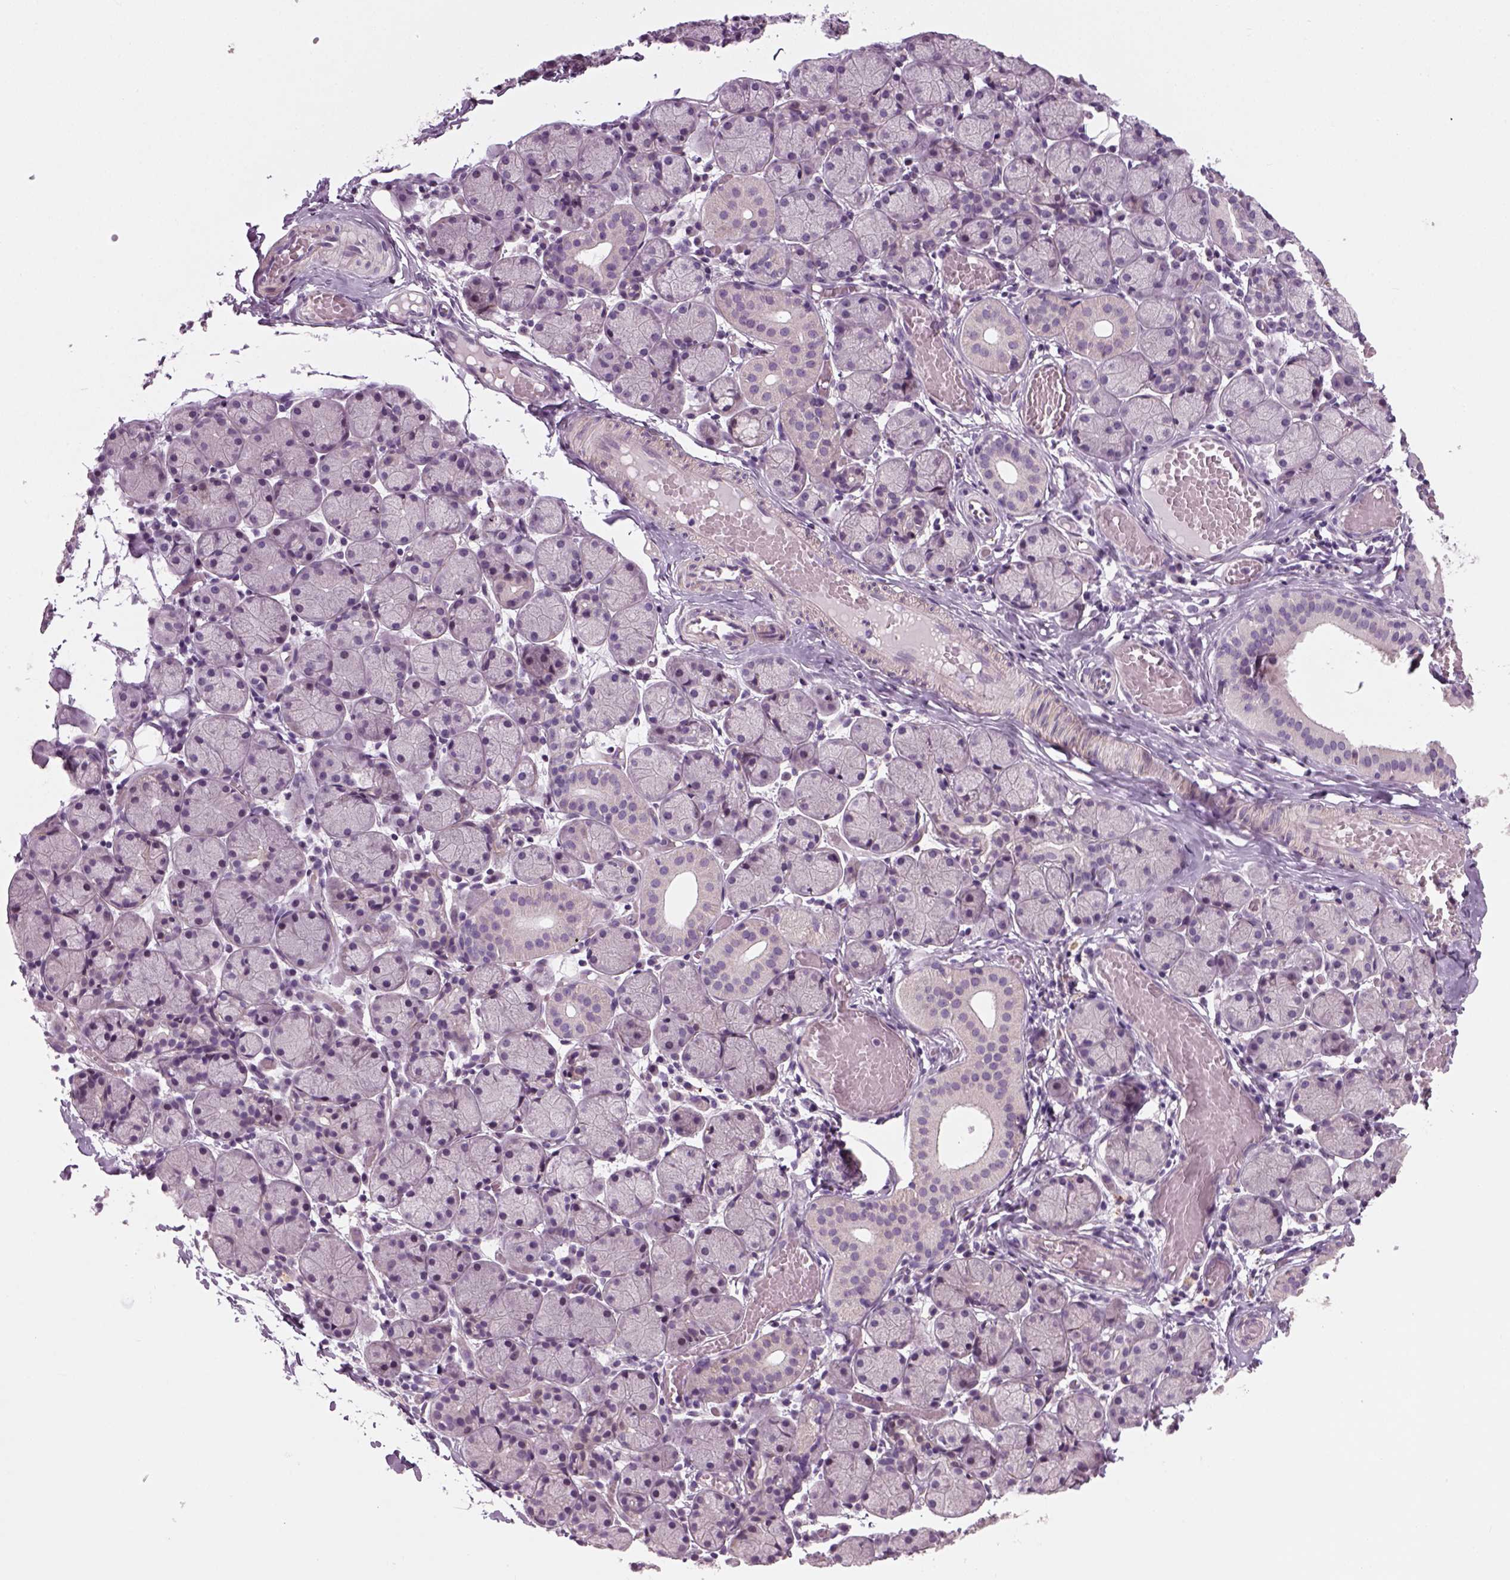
{"staining": {"intensity": "negative", "quantity": "none", "location": "none"}, "tissue": "salivary gland", "cell_type": "Glandular cells", "image_type": "normal", "snomed": [{"axis": "morphology", "description": "Normal tissue, NOS"}, {"axis": "topography", "description": "Salivary gland"}], "caption": "Immunohistochemistry micrograph of normal salivary gland: salivary gland stained with DAB (3,3'-diaminobenzidine) exhibits no significant protein positivity in glandular cells. (DAB (3,3'-diaminobenzidine) IHC, high magnification).", "gene": "ELOVL3", "patient": {"sex": "female", "age": 24}}